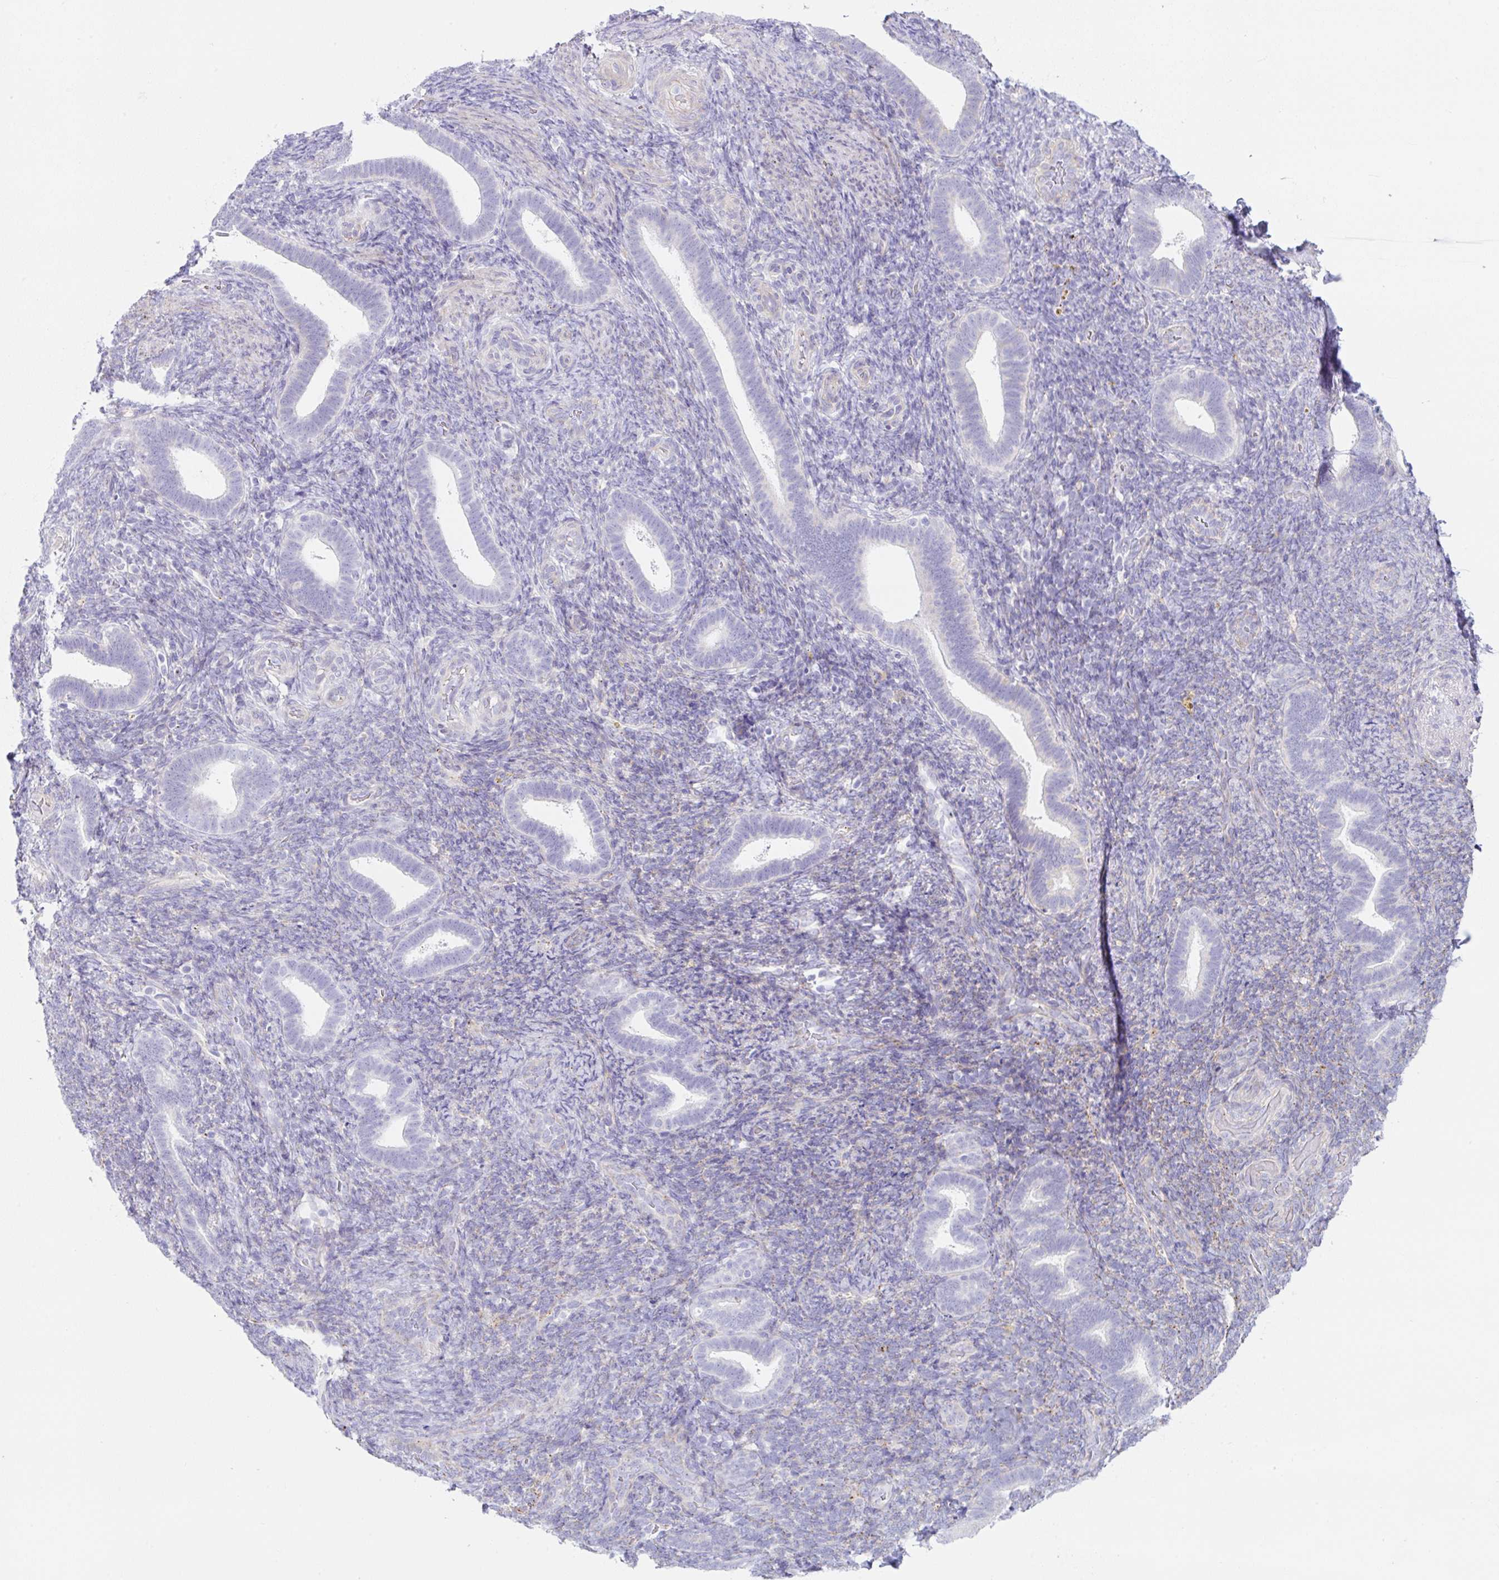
{"staining": {"intensity": "negative", "quantity": "none", "location": "none"}, "tissue": "endometrium", "cell_type": "Cells in endometrial stroma", "image_type": "normal", "snomed": [{"axis": "morphology", "description": "Normal tissue, NOS"}, {"axis": "topography", "description": "Endometrium"}], "caption": "An IHC image of normal endometrium is shown. There is no staining in cells in endometrial stroma of endometrium. Brightfield microscopy of immunohistochemistry (IHC) stained with DAB (3,3'-diaminobenzidine) (brown) and hematoxylin (blue), captured at high magnification.", "gene": "DKK4", "patient": {"sex": "female", "age": 34}}